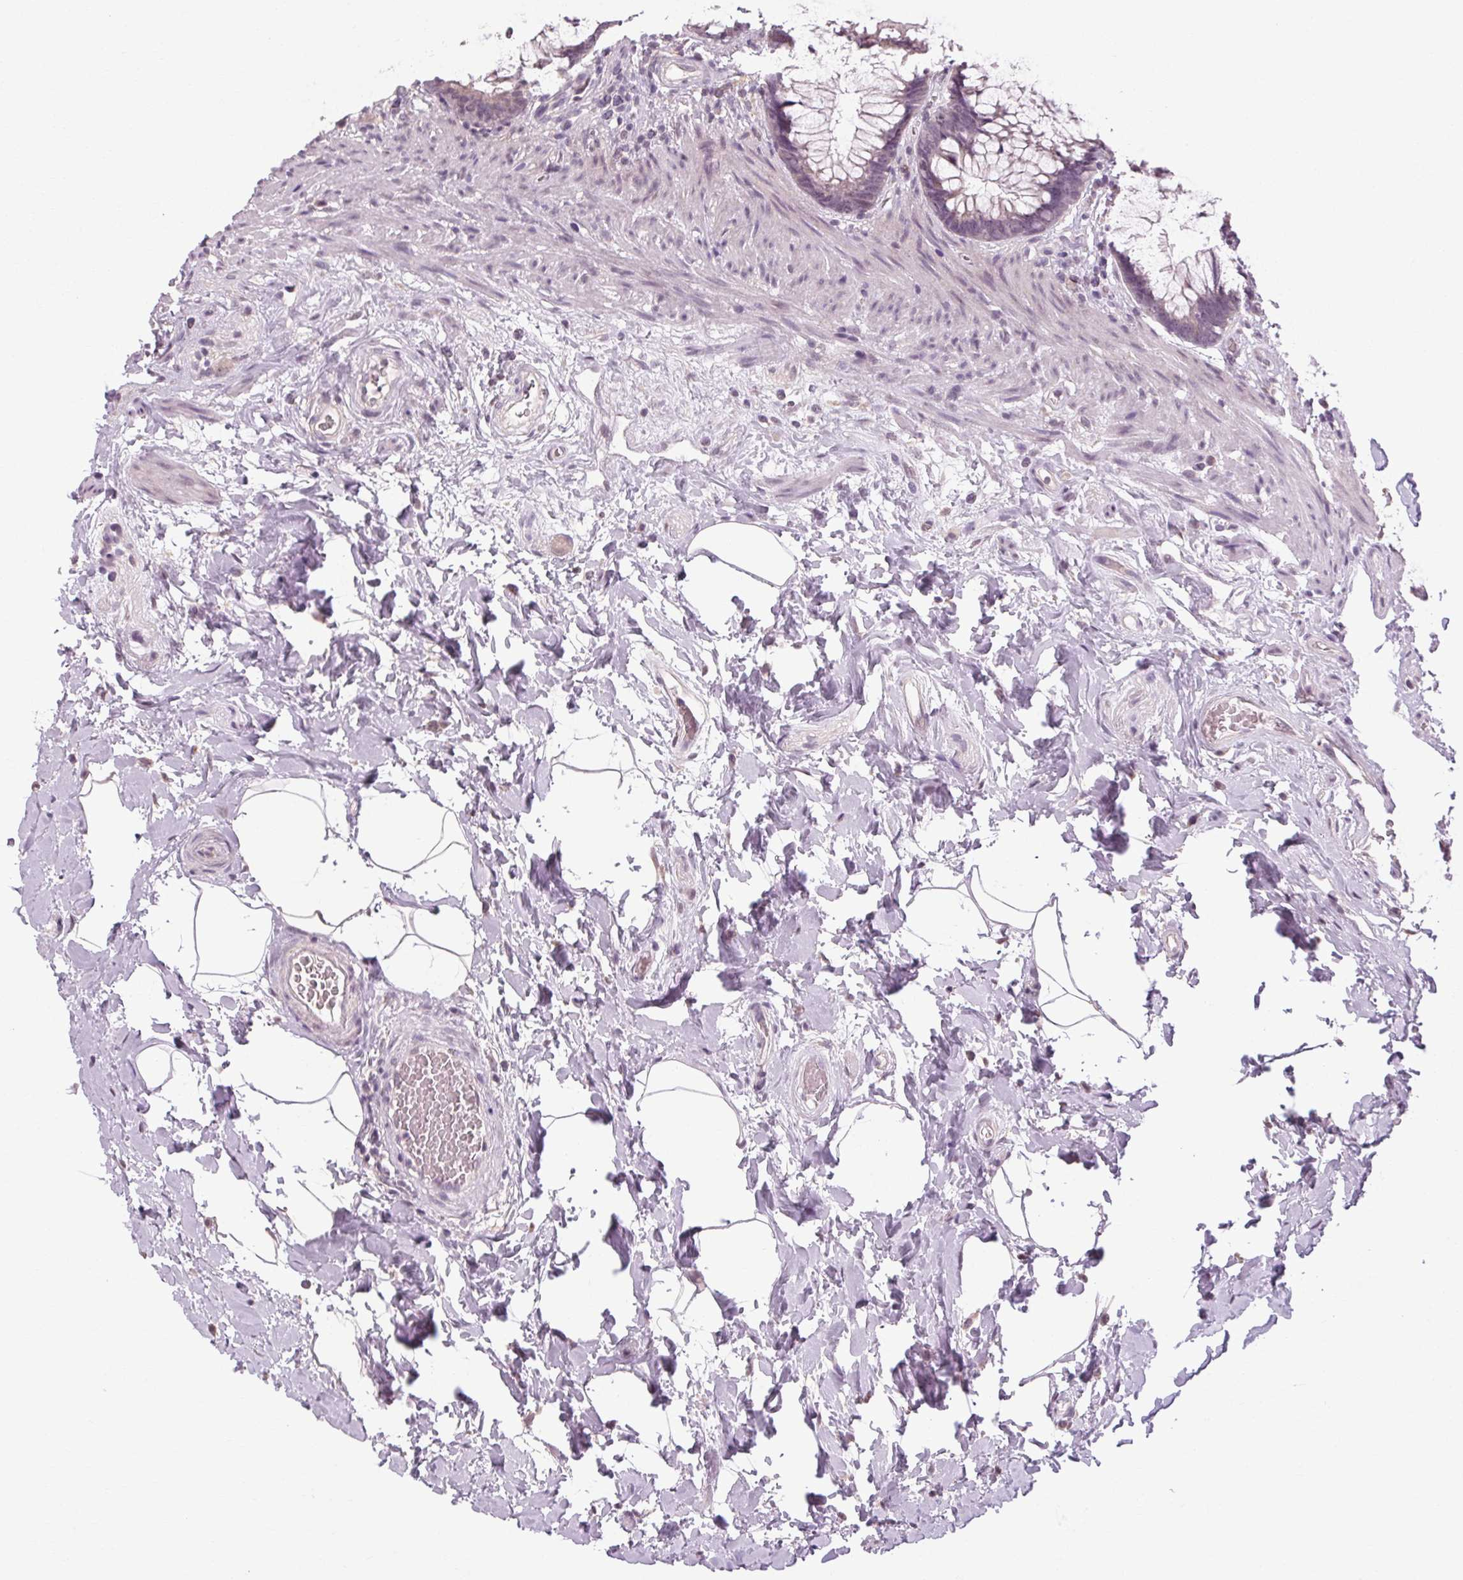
{"staining": {"intensity": "negative", "quantity": "none", "location": "none"}, "tissue": "rectum", "cell_type": "Glandular cells", "image_type": "normal", "snomed": [{"axis": "morphology", "description": "Normal tissue, NOS"}, {"axis": "topography", "description": "Smooth muscle"}, {"axis": "topography", "description": "Rectum"}], "caption": "A micrograph of human rectum is negative for staining in glandular cells. (Stains: DAB immunohistochemistry with hematoxylin counter stain, Microscopy: brightfield microscopy at high magnification).", "gene": "KLHL40", "patient": {"sex": "male", "age": 53}}